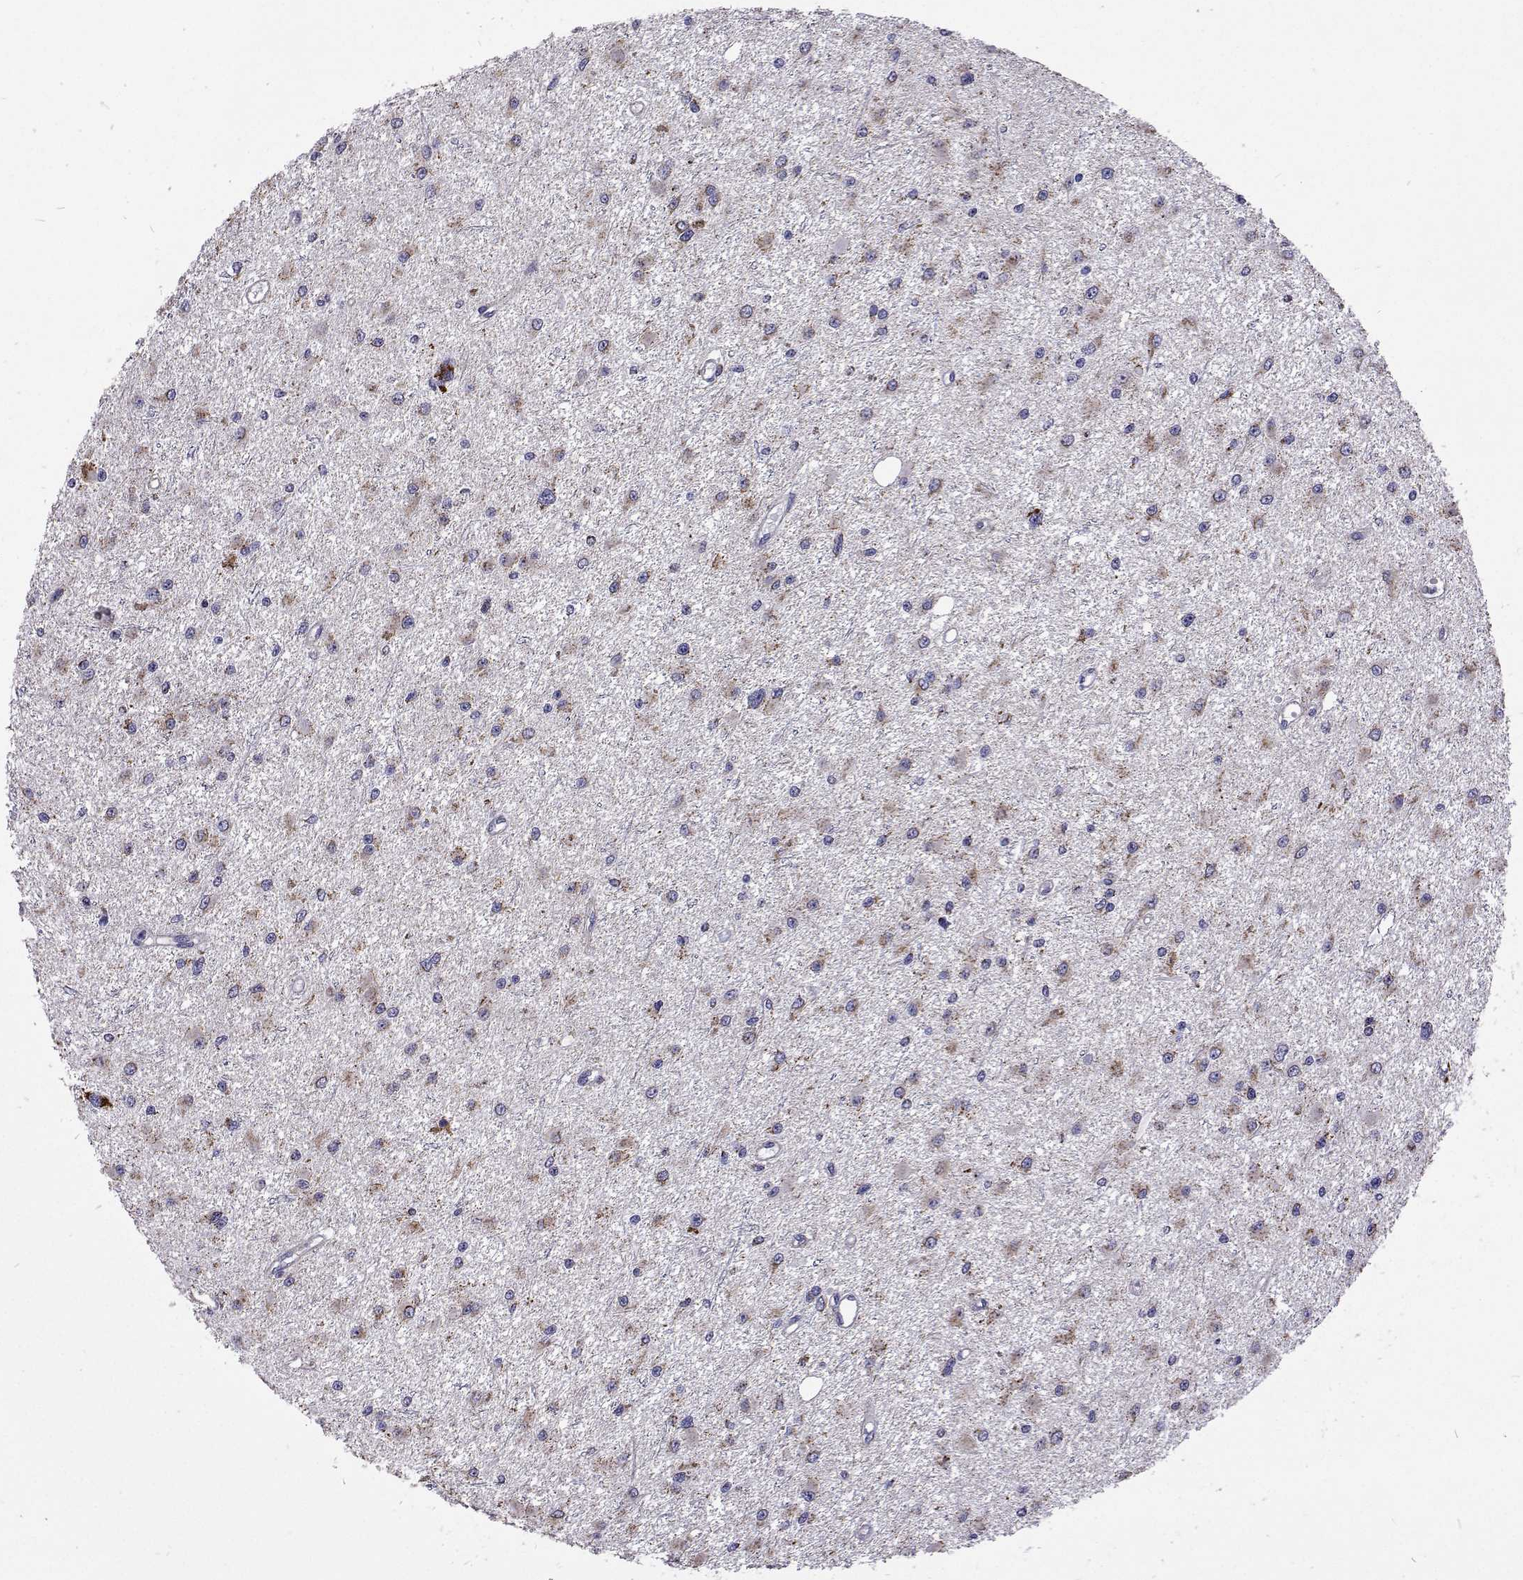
{"staining": {"intensity": "weak", "quantity": "25%-75%", "location": "cytoplasmic/membranous"}, "tissue": "glioma", "cell_type": "Tumor cells", "image_type": "cancer", "snomed": [{"axis": "morphology", "description": "Glioma, malignant, High grade"}, {"axis": "topography", "description": "Brain"}], "caption": "Immunohistochemical staining of glioma exhibits low levels of weak cytoplasmic/membranous expression in about 25%-75% of tumor cells.", "gene": "MCCC2", "patient": {"sex": "male", "age": 54}}